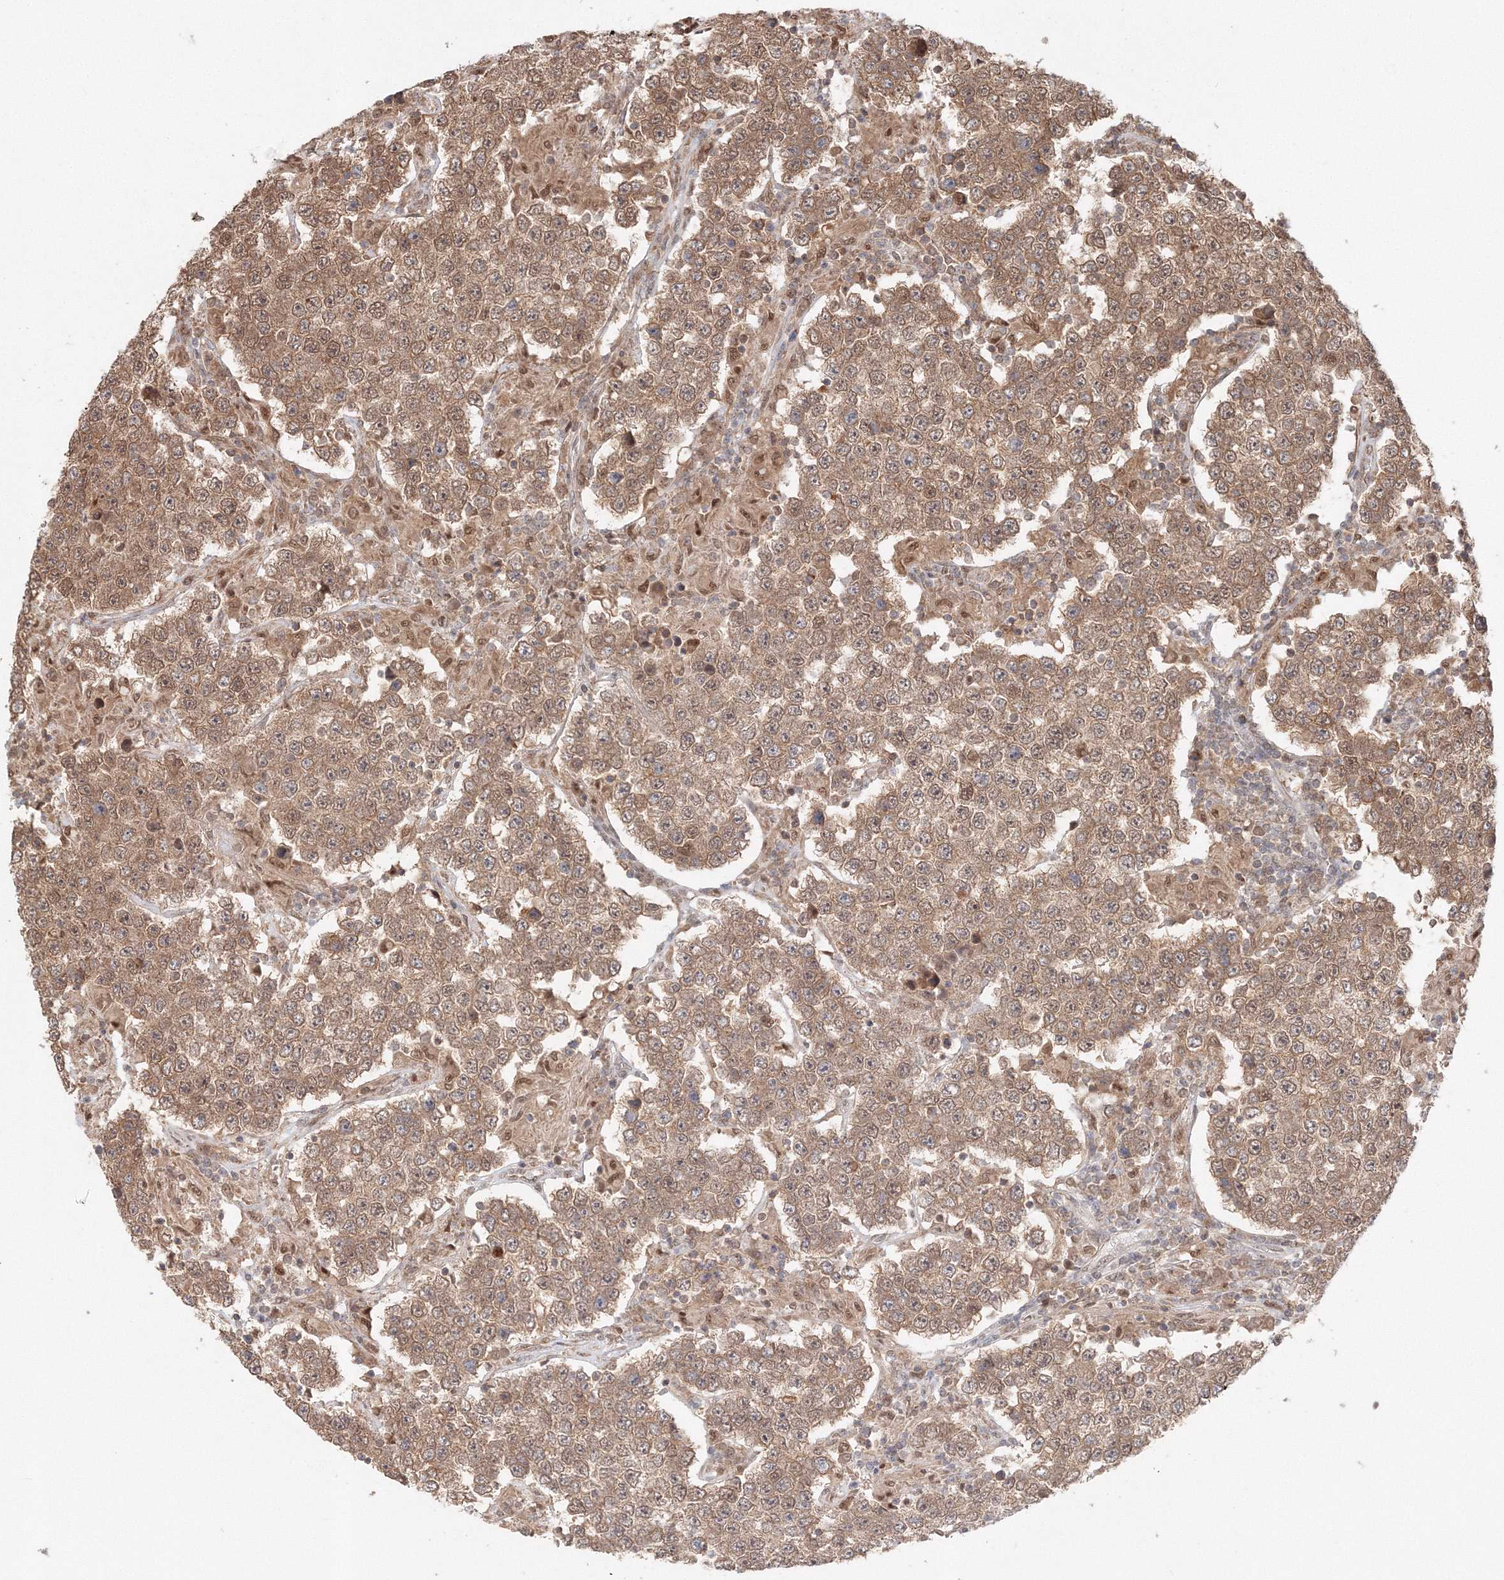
{"staining": {"intensity": "moderate", "quantity": ">75%", "location": "cytoplasmic/membranous"}, "tissue": "testis cancer", "cell_type": "Tumor cells", "image_type": "cancer", "snomed": [{"axis": "morphology", "description": "Normal tissue, NOS"}, {"axis": "morphology", "description": "Urothelial carcinoma, High grade"}, {"axis": "morphology", "description": "Seminoma, NOS"}, {"axis": "morphology", "description": "Carcinoma, Embryonal, NOS"}, {"axis": "topography", "description": "Urinary bladder"}, {"axis": "topography", "description": "Testis"}], "caption": "A high-resolution image shows immunohistochemistry staining of embryonal carcinoma (testis), which displays moderate cytoplasmic/membranous expression in approximately >75% of tumor cells. The staining was performed using DAB, with brown indicating positive protein expression. Nuclei are stained blue with hematoxylin.", "gene": "PSMD6", "patient": {"sex": "male", "age": 41}}